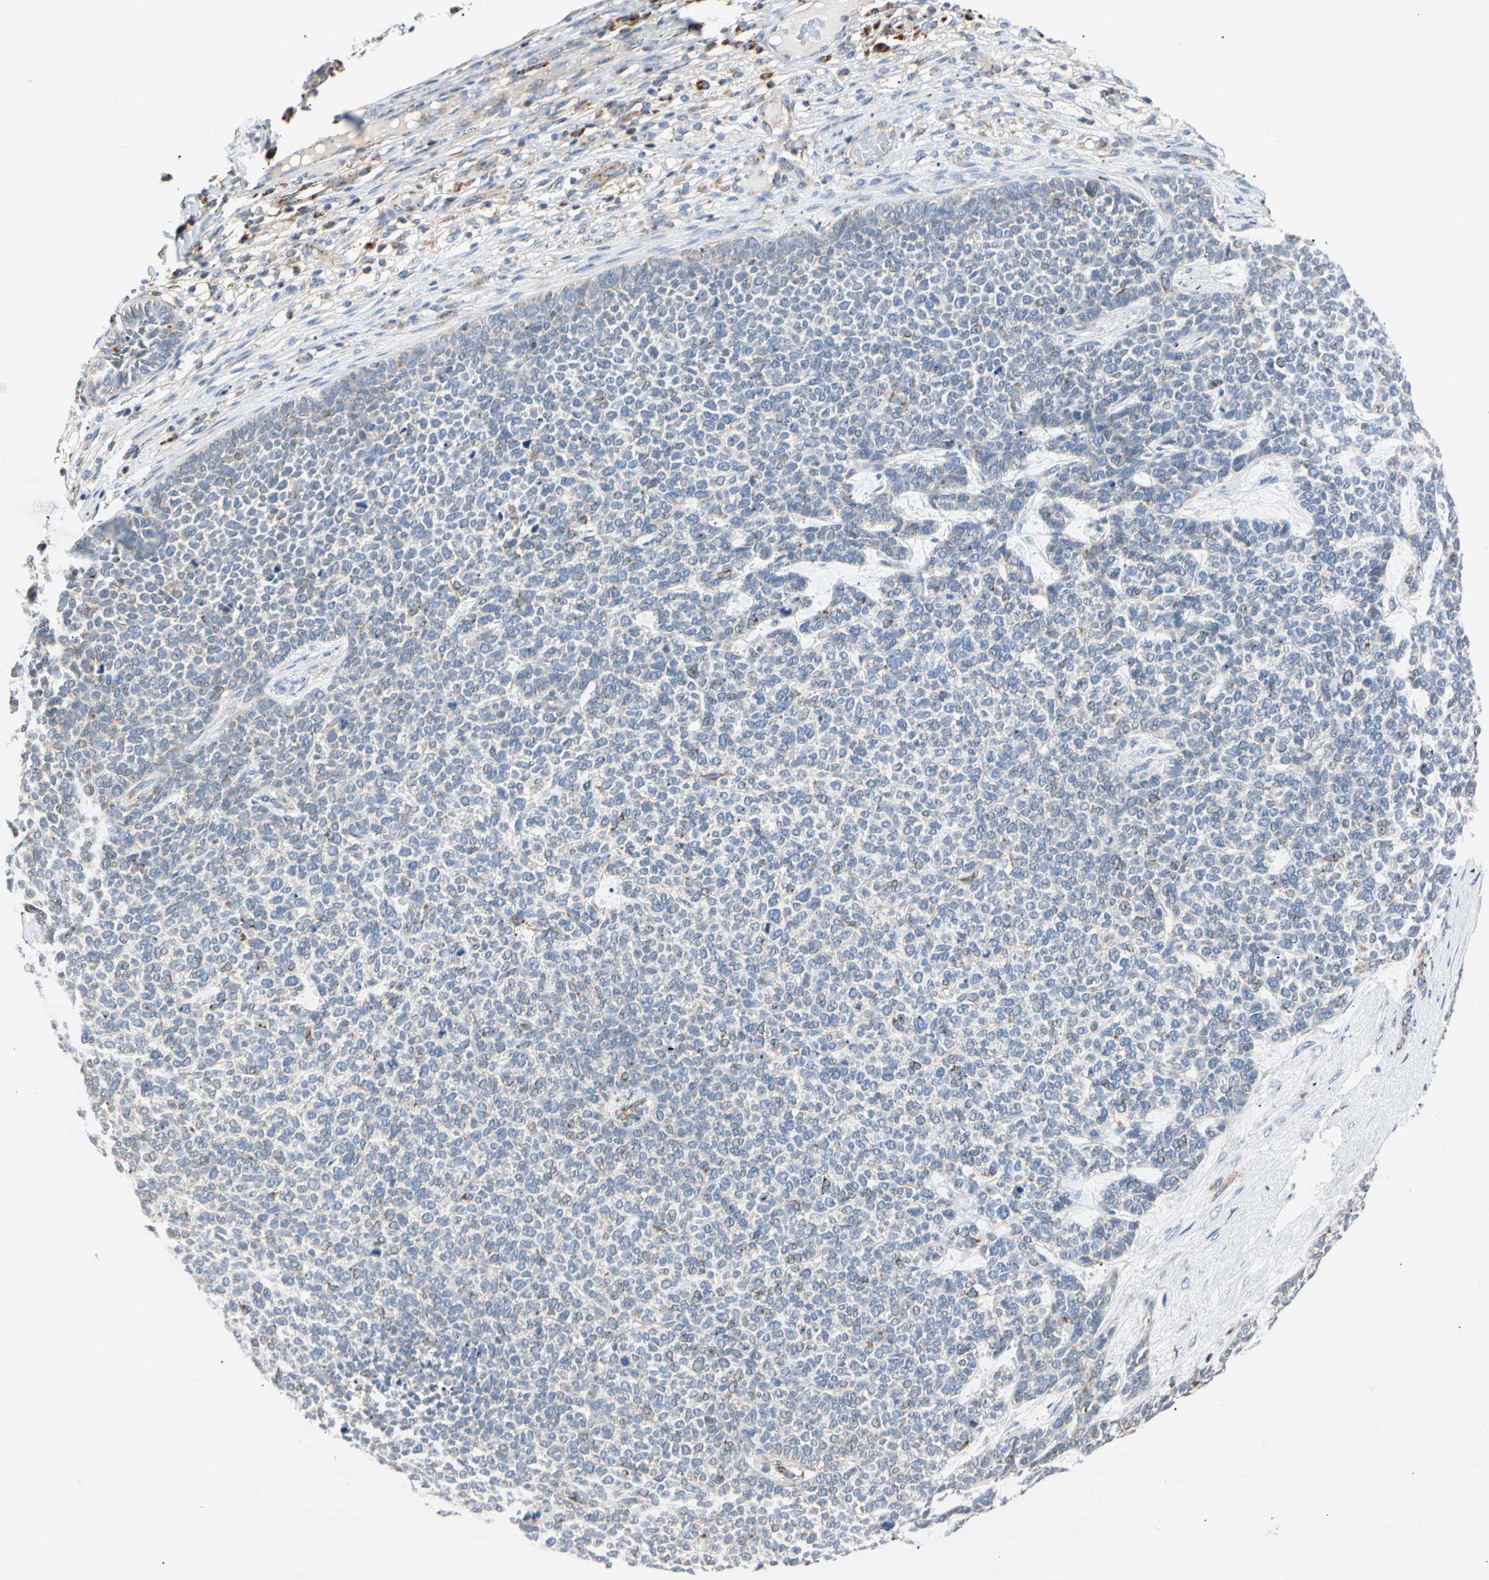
{"staining": {"intensity": "weak", "quantity": "<25%", "location": "cytoplasmic/membranous"}, "tissue": "skin cancer", "cell_type": "Tumor cells", "image_type": "cancer", "snomed": [{"axis": "morphology", "description": "Basal cell carcinoma"}, {"axis": "topography", "description": "Skin"}], "caption": "High power microscopy image of an immunohistochemistry (IHC) photomicrograph of basal cell carcinoma (skin), revealing no significant expression in tumor cells.", "gene": "ACAT1", "patient": {"sex": "female", "age": 84}}